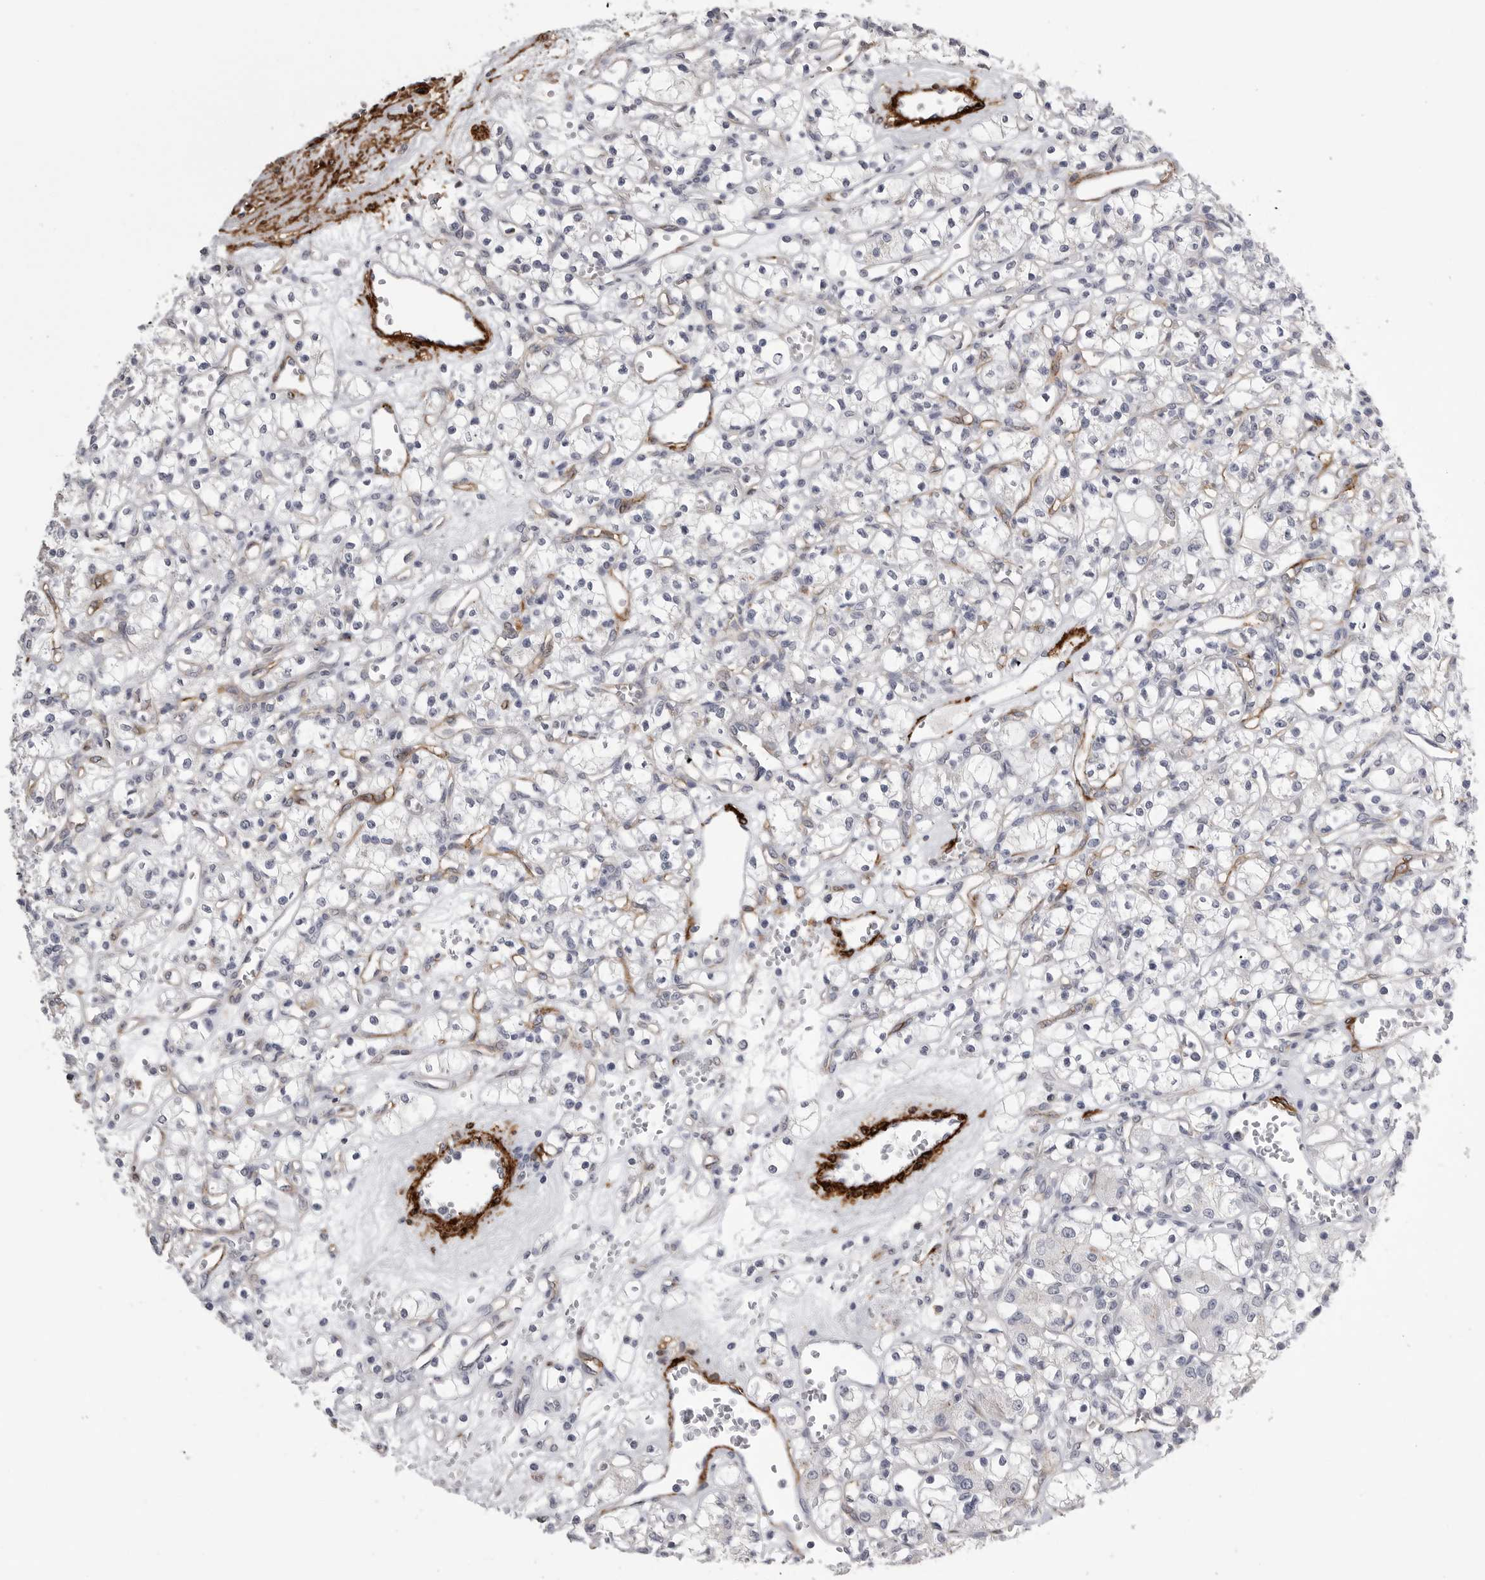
{"staining": {"intensity": "negative", "quantity": "none", "location": "none"}, "tissue": "renal cancer", "cell_type": "Tumor cells", "image_type": "cancer", "snomed": [{"axis": "morphology", "description": "Adenocarcinoma, NOS"}, {"axis": "topography", "description": "Kidney"}], "caption": "The photomicrograph displays no significant expression in tumor cells of adenocarcinoma (renal).", "gene": "AOC3", "patient": {"sex": "female", "age": 59}}